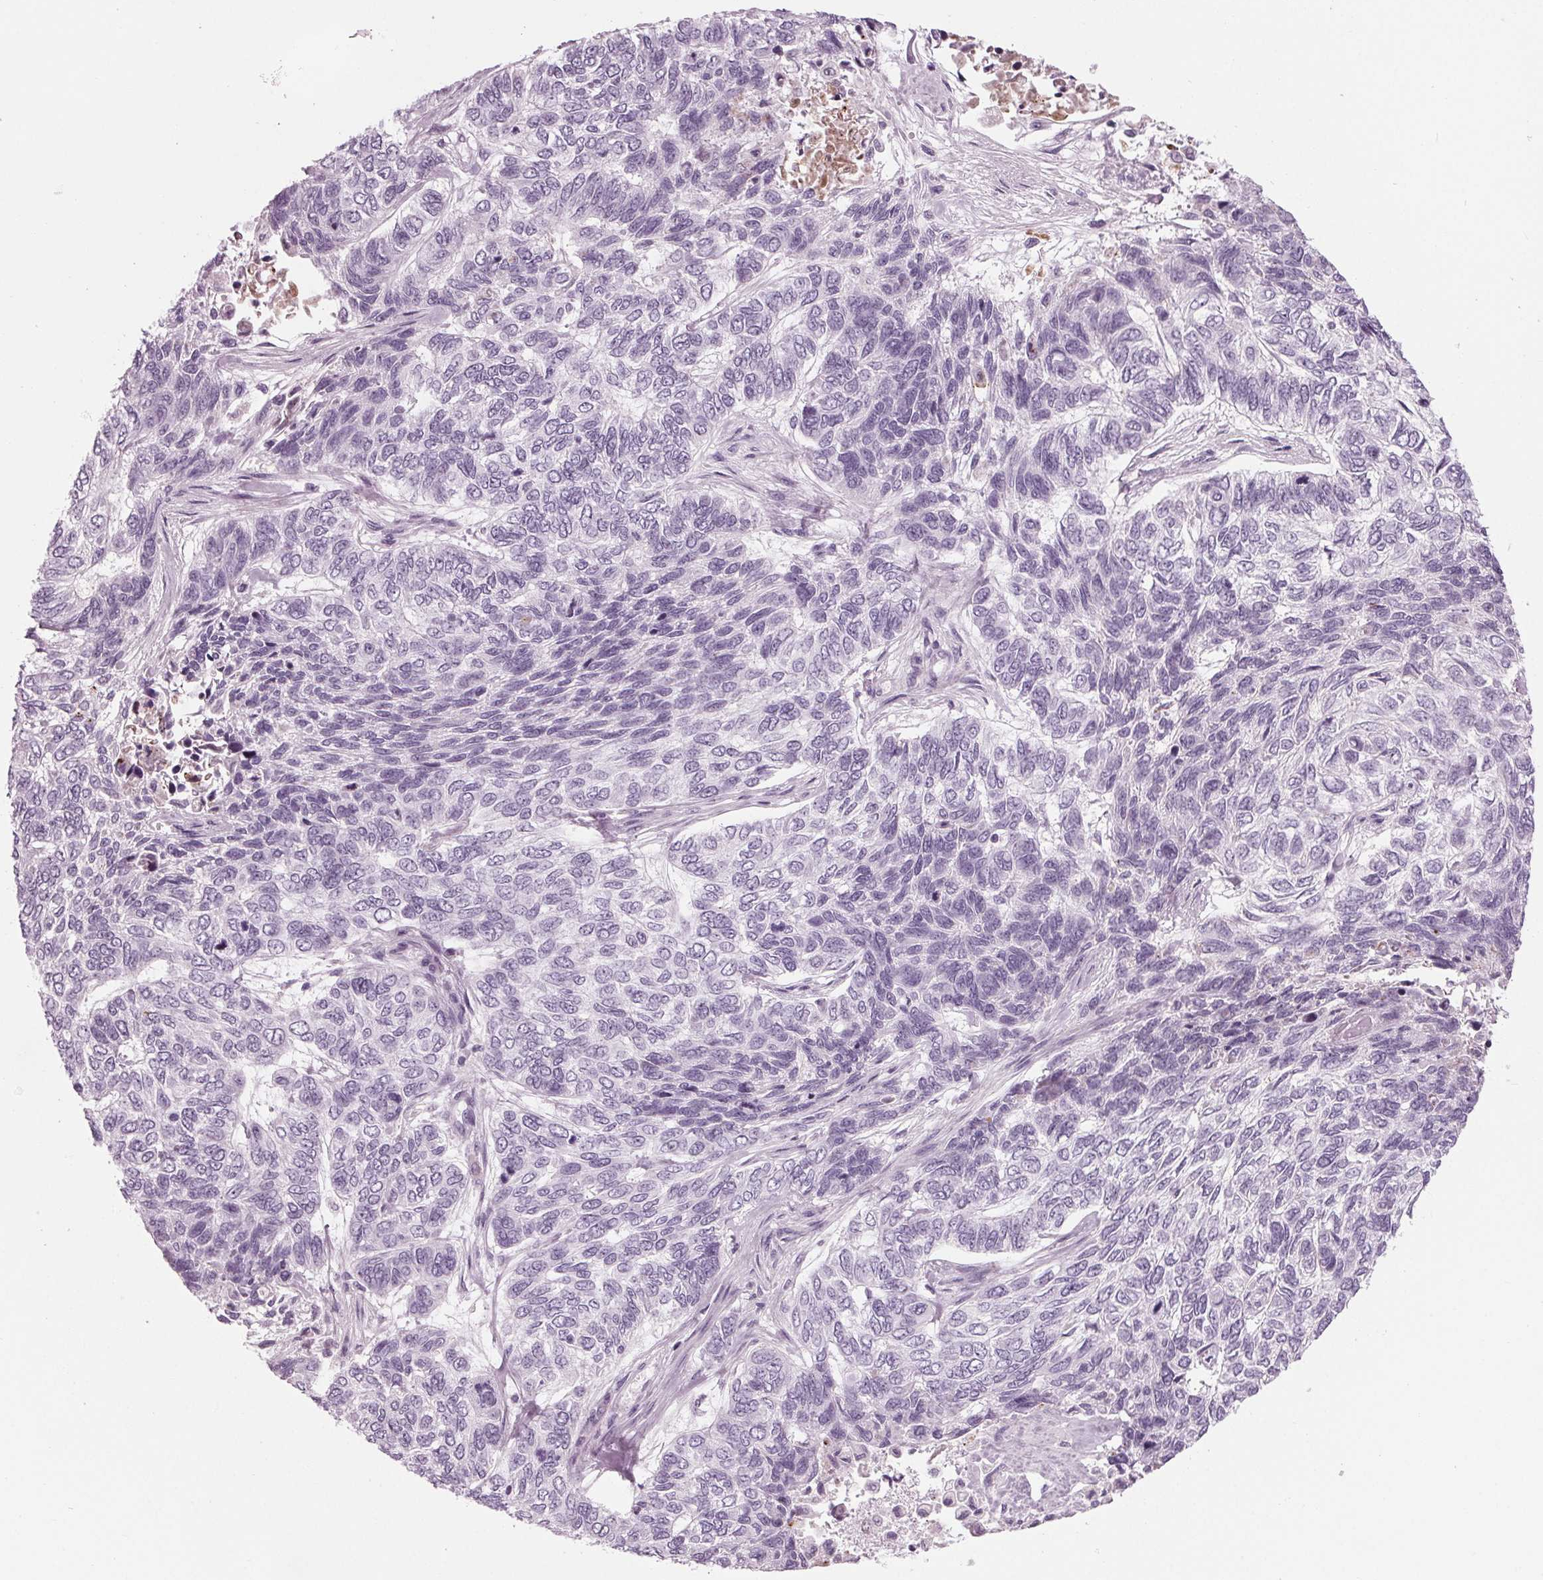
{"staining": {"intensity": "negative", "quantity": "none", "location": "none"}, "tissue": "skin cancer", "cell_type": "Tumor cells", "image_type": "cancer", "snomed": [{"axis": "morphology", "description": "Basal cell carcinoma"}, {"axis": "topography", "description": "Skin"}], "caption": "A micrograph of human skin cancer is negative for staining in tumor cells.", "gene": "CYP3A43", "patient": {"sex": "female", "age": 65}}